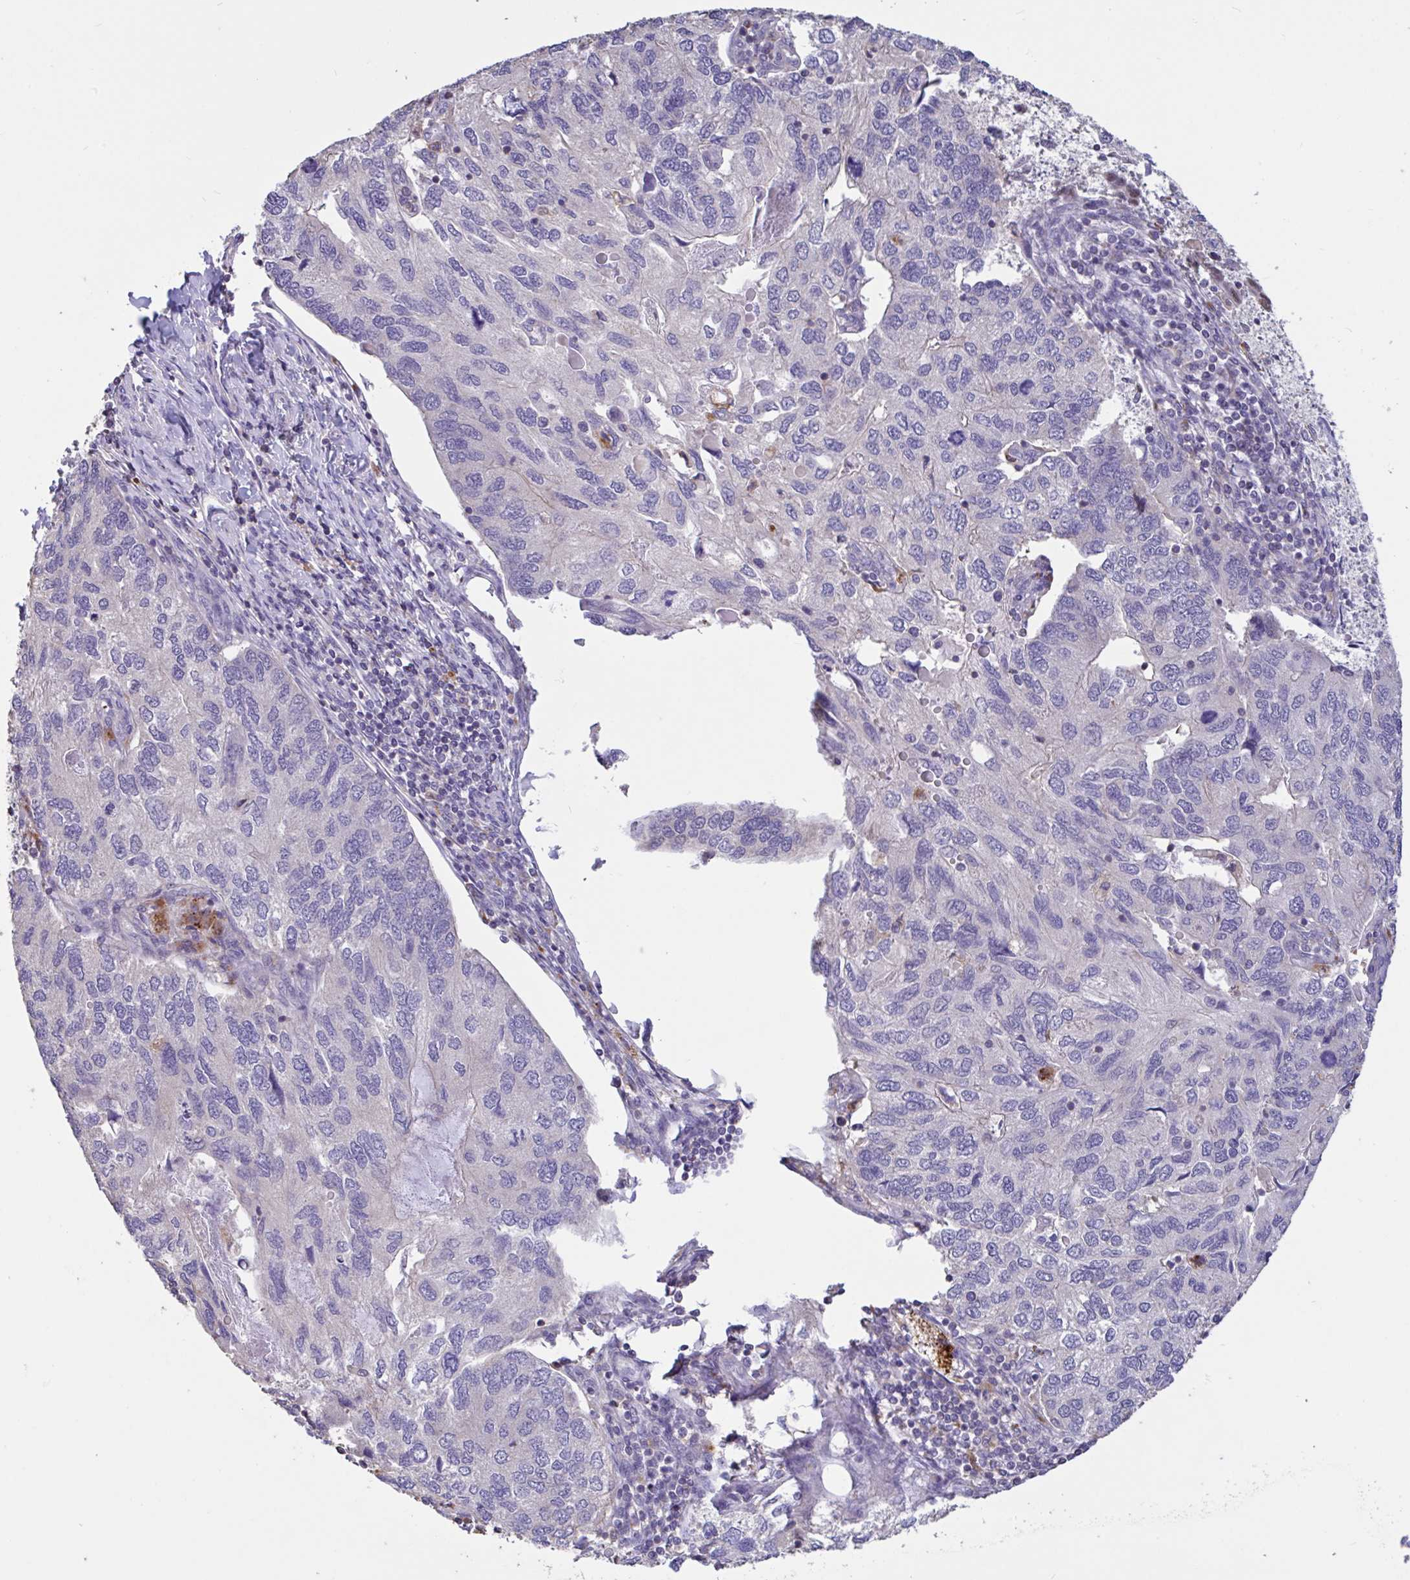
{"staining": {"intensity": "negative", "quantity": "none", "location": "none"}, "tissue": "endometrial cancer", "cell_type": "Tumor cells", "image_type": "cancer", "snomed": [{"axis": "morphology", "description": "Carcinoma, NOS"}, {"axis": "topography", "description": "Uterus"}], "caption": "High power microscopy image of an IHC image of endometrial carcinoma, revealing no significant expression in tumor cells.", "gene": "DDX39A", "patient": {"sex": "female", "age": 76}}